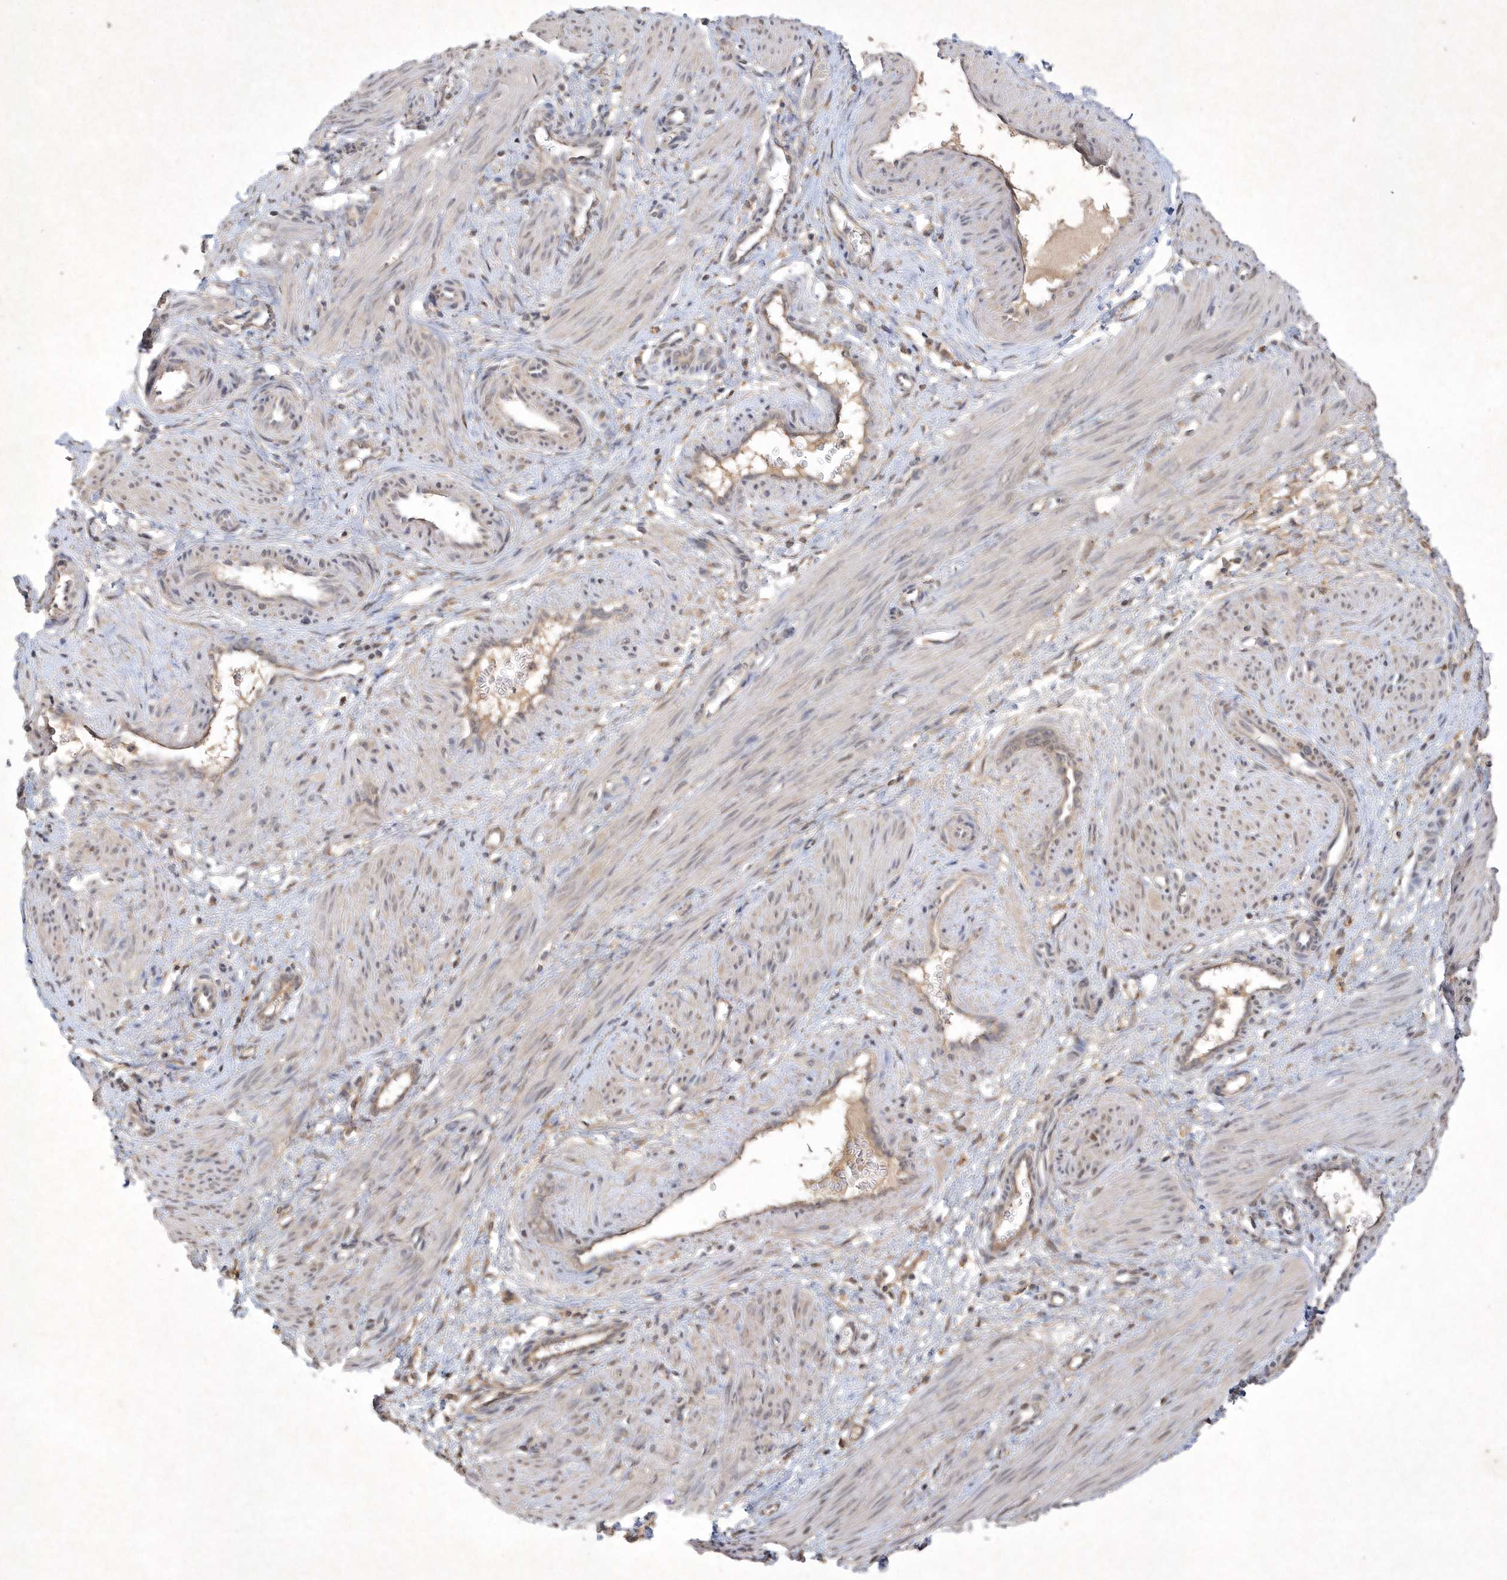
{"staining": {"intensity": "weak", "quantity": "<25%", "location": "cytoplasmic/membranous"}, "tissue": "smooth muscle", "cell_type": "Smooth muscle cells", "image_type": "normal", "snomed": [{"axis": "morphology", "description": "Normal tissue, NOS"}, {"axis": "topography", "description": "Endometrium"}], "caption": "IHC image of normal smooth muscle stained for a protein (brown), which displays no positivity in smooth muscle cells. (Brightfield microscopy of DAB (3,3'-diaminobenzidine) IHC at high magnification).", "gene": "AKR7A2", "patient": {"sex": "female", "age": 33}}